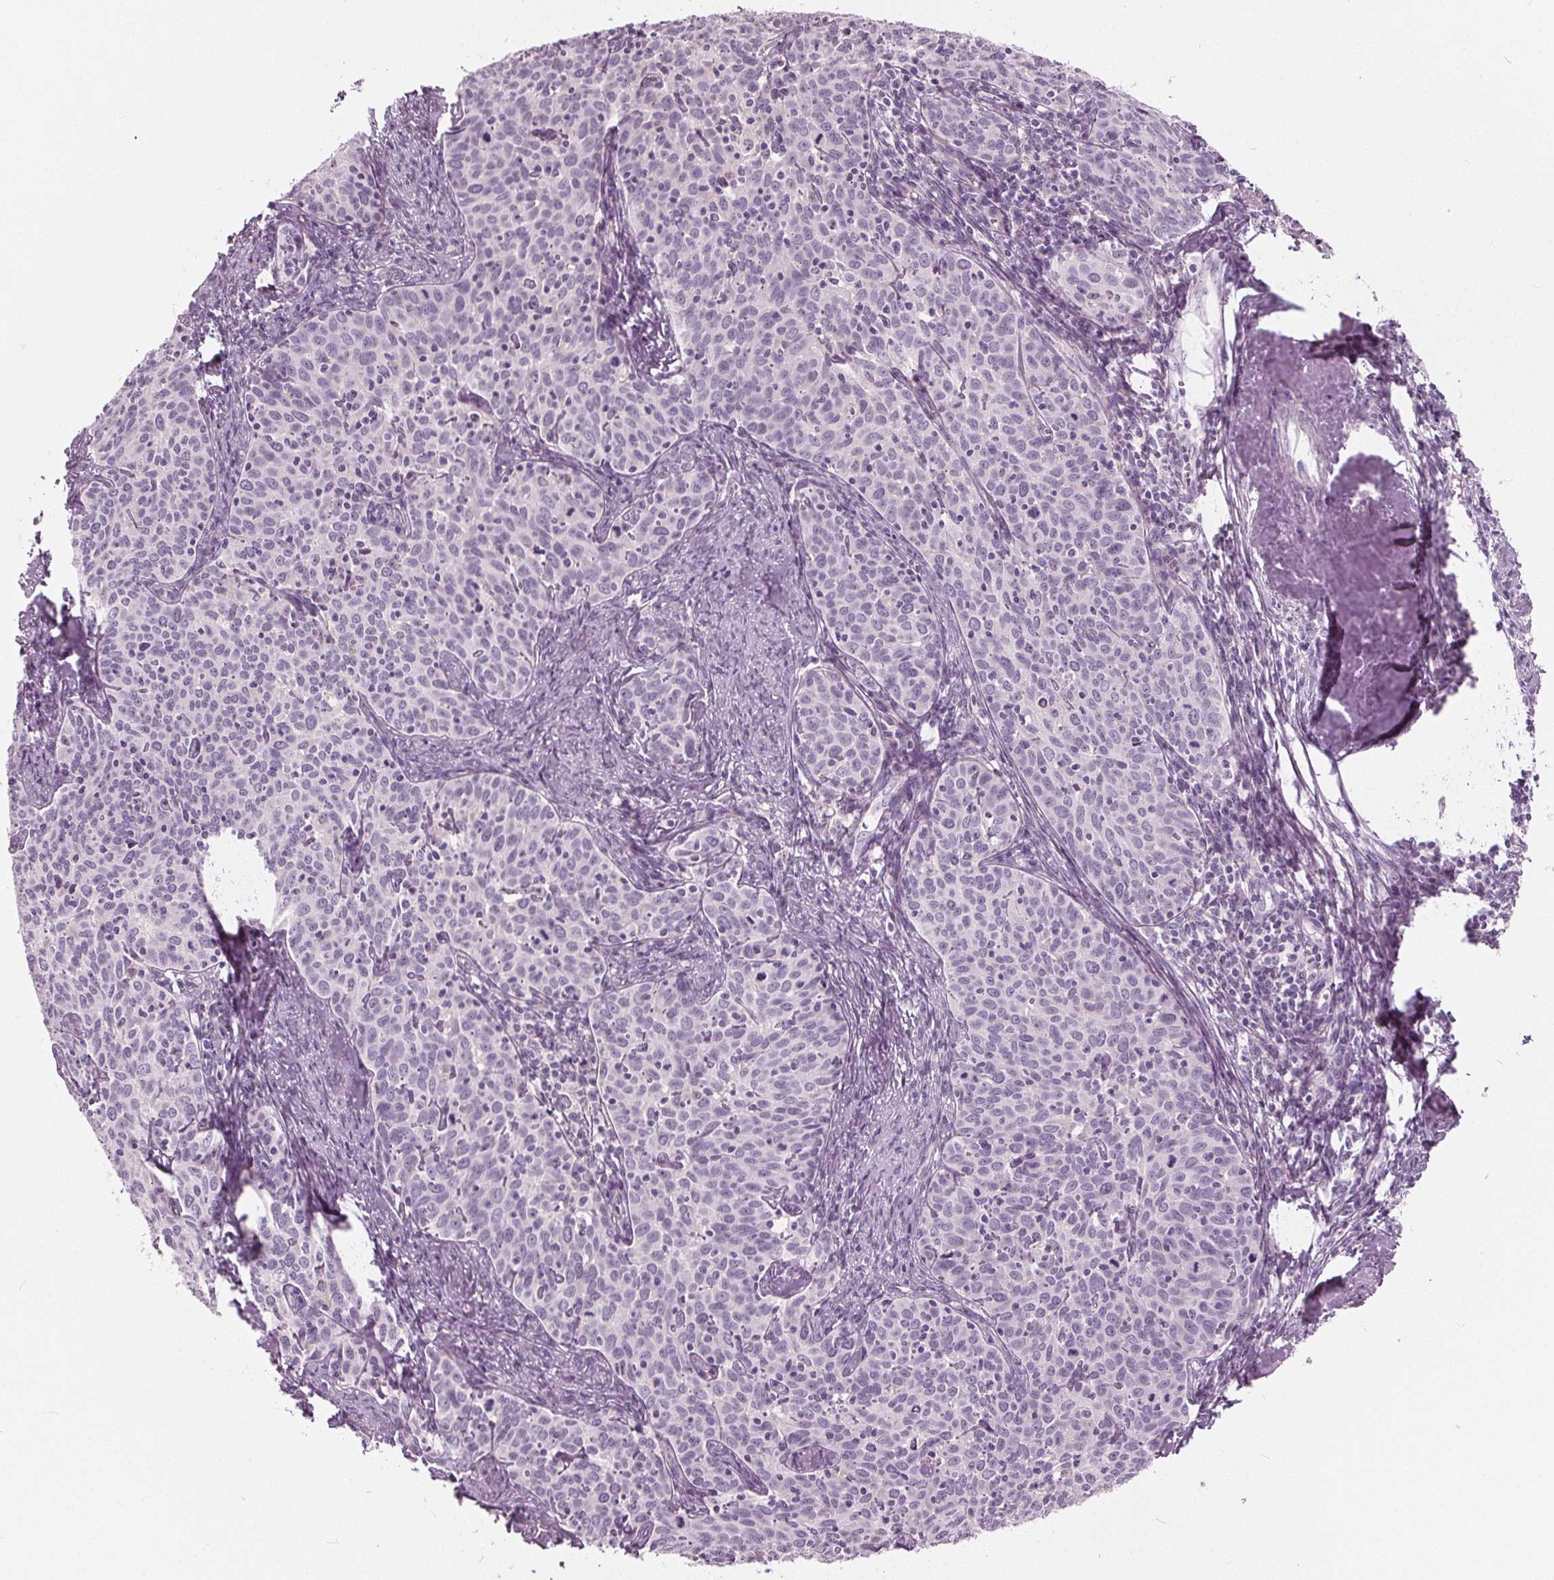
{"staining": {"intensity": "negative", "quantity": "none", "location": "none"}, "tissue": "cervical cancer", "cell_type": "Tumor cells", "image_type": "cancer", "snomed": [{"axis": "morphology", "description": "Squamous cell carcinoma, NOS"}, {"axis": "topography", "description": "Cervix"}], "caption": "Immunohistochemistry photomicrograph of neoplastic tissue: squamous cell carcinoma (cervical) stained with DAB exhibits no significant protein staining in tumor cells.", "gene": "LHFPL7", "patient": {"sex": "female", "age": 62}}